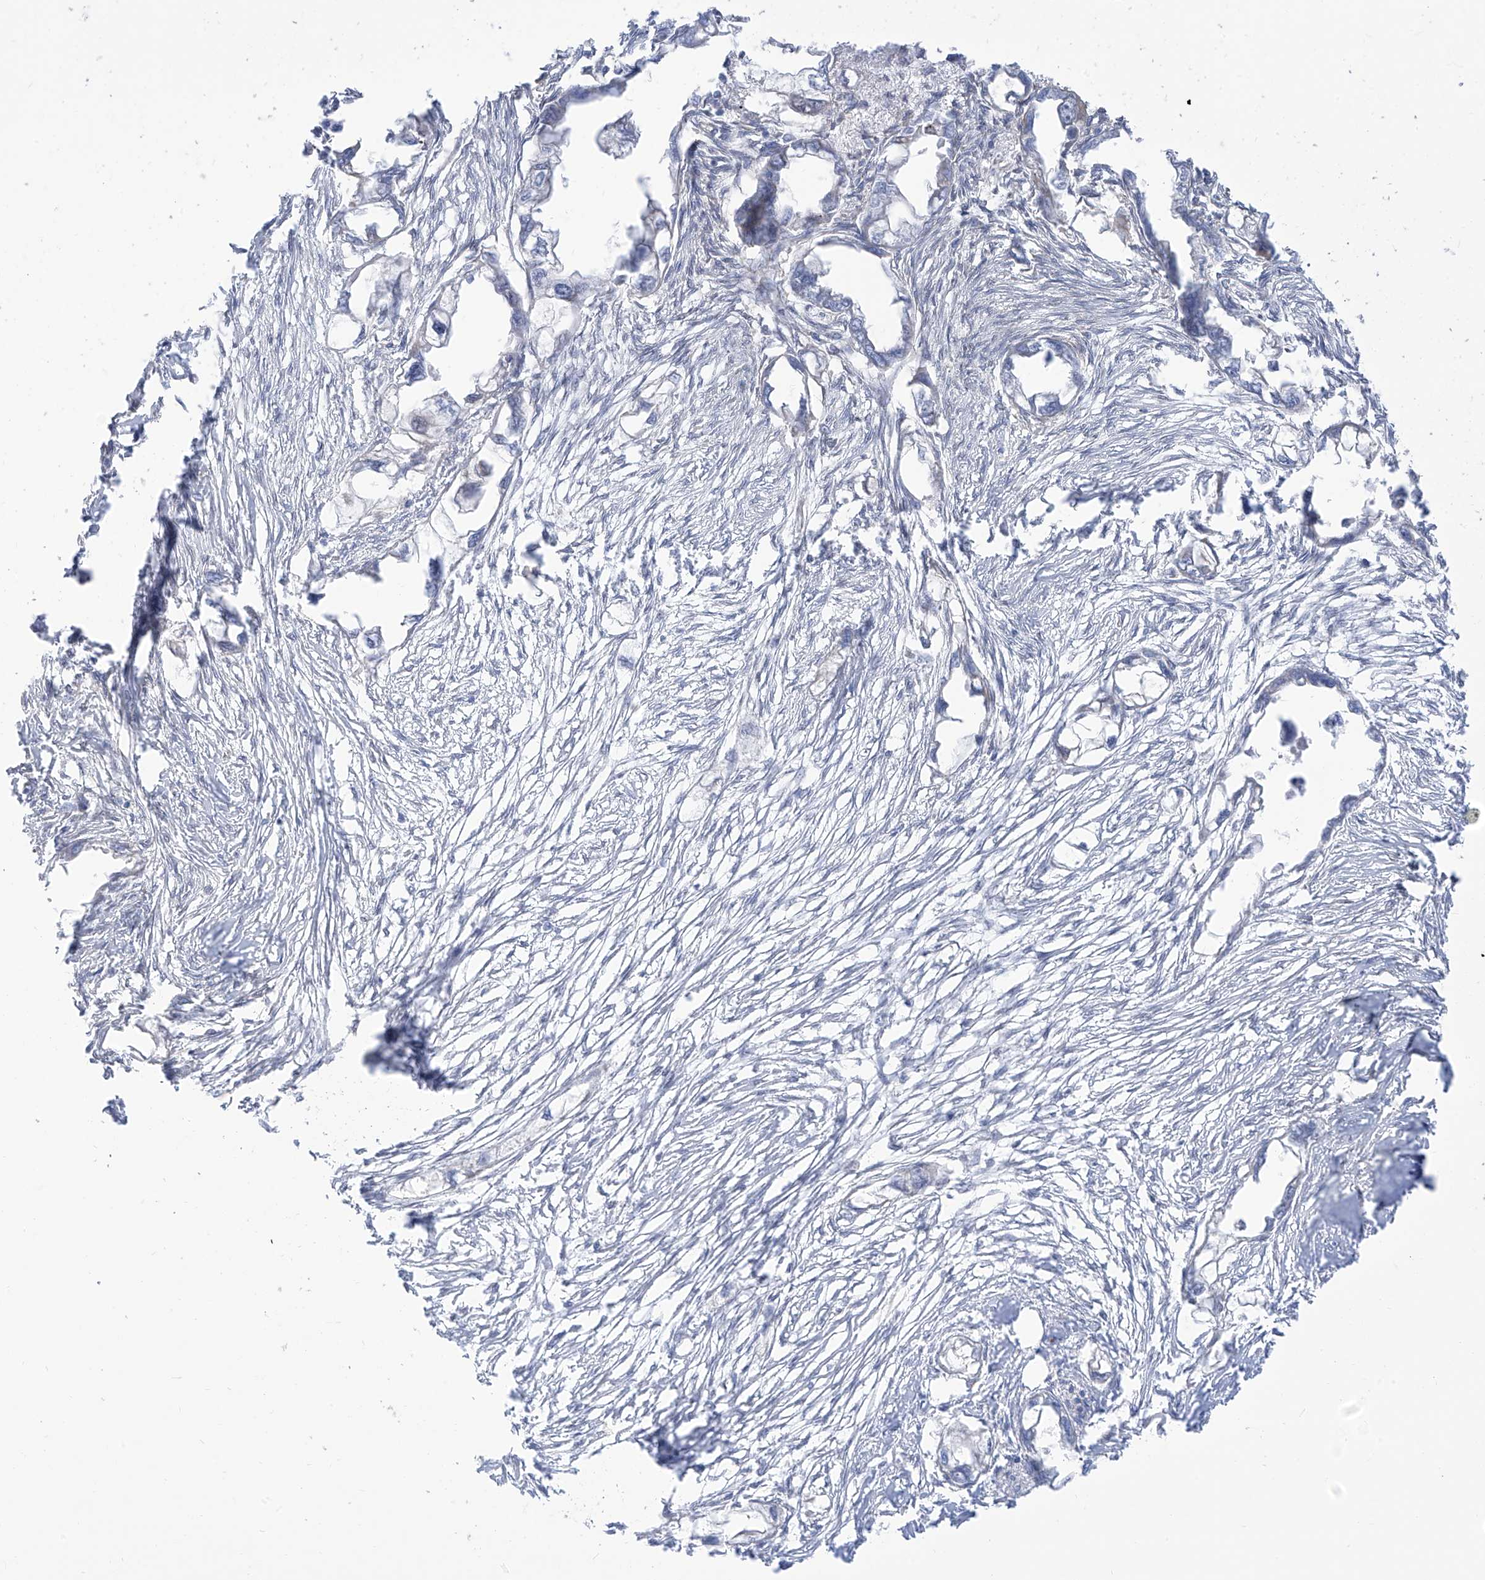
{"staining": {"intensity": "negative", "quantity": "none", "location": "none"}, "tissue": "endometrial cancer", "cell_type": "Tumor cells", "image_type": "cancer", "snomed": [{"axis": "morphology", "description": "Adenocarcinoma, NOS"}, {"axis": "morphology", "description": "Adenocarcinoma, metastatic, NOS"}, {"axis": "topography", "description": "Adipose tissue"}, {"axis": "topography", "description": "Endometrium"}], "caption": "IHC of human endometrial cancer (metastatic adenocarcinoma) displays no positivity in tumor cells.", "gene": "ARHGEF40", "patient": {"sex": "female", "age": 67}}